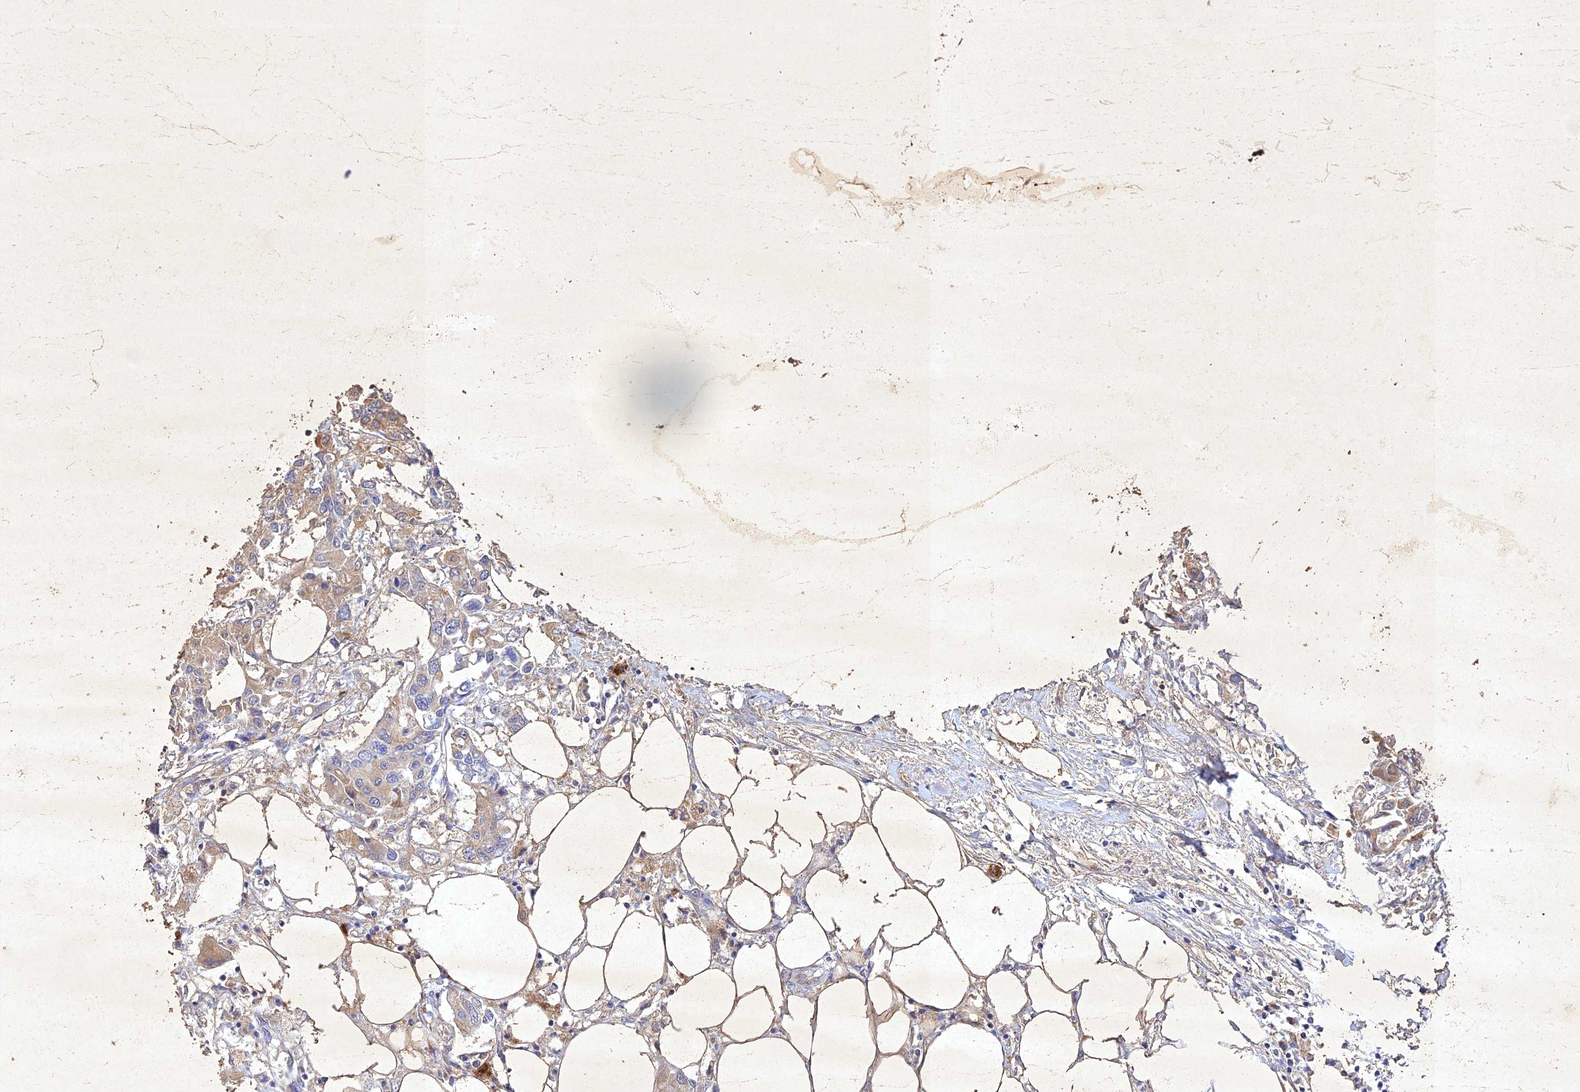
{"staining": {"intensity": "weak", "quantity": "25%-75%", "location": "cytoplasmic/membranous"}, "tissue": "colorectal cancer", "cell_type": "Tumor cells", "image_type": "cancer", "snomed": [{"axis": "morphology", "description": "Adenocarcinoma, NOS"}, {"axis": "topography", "description": "Colon"}], "caption": "An image of colorectal adenocarcinoma stained for a protein displays weak cytoplasmic/membranous brown staining in tumor cells.", "gene": "NDUFV1", "patient": {"sex": "male", "age": 77}}